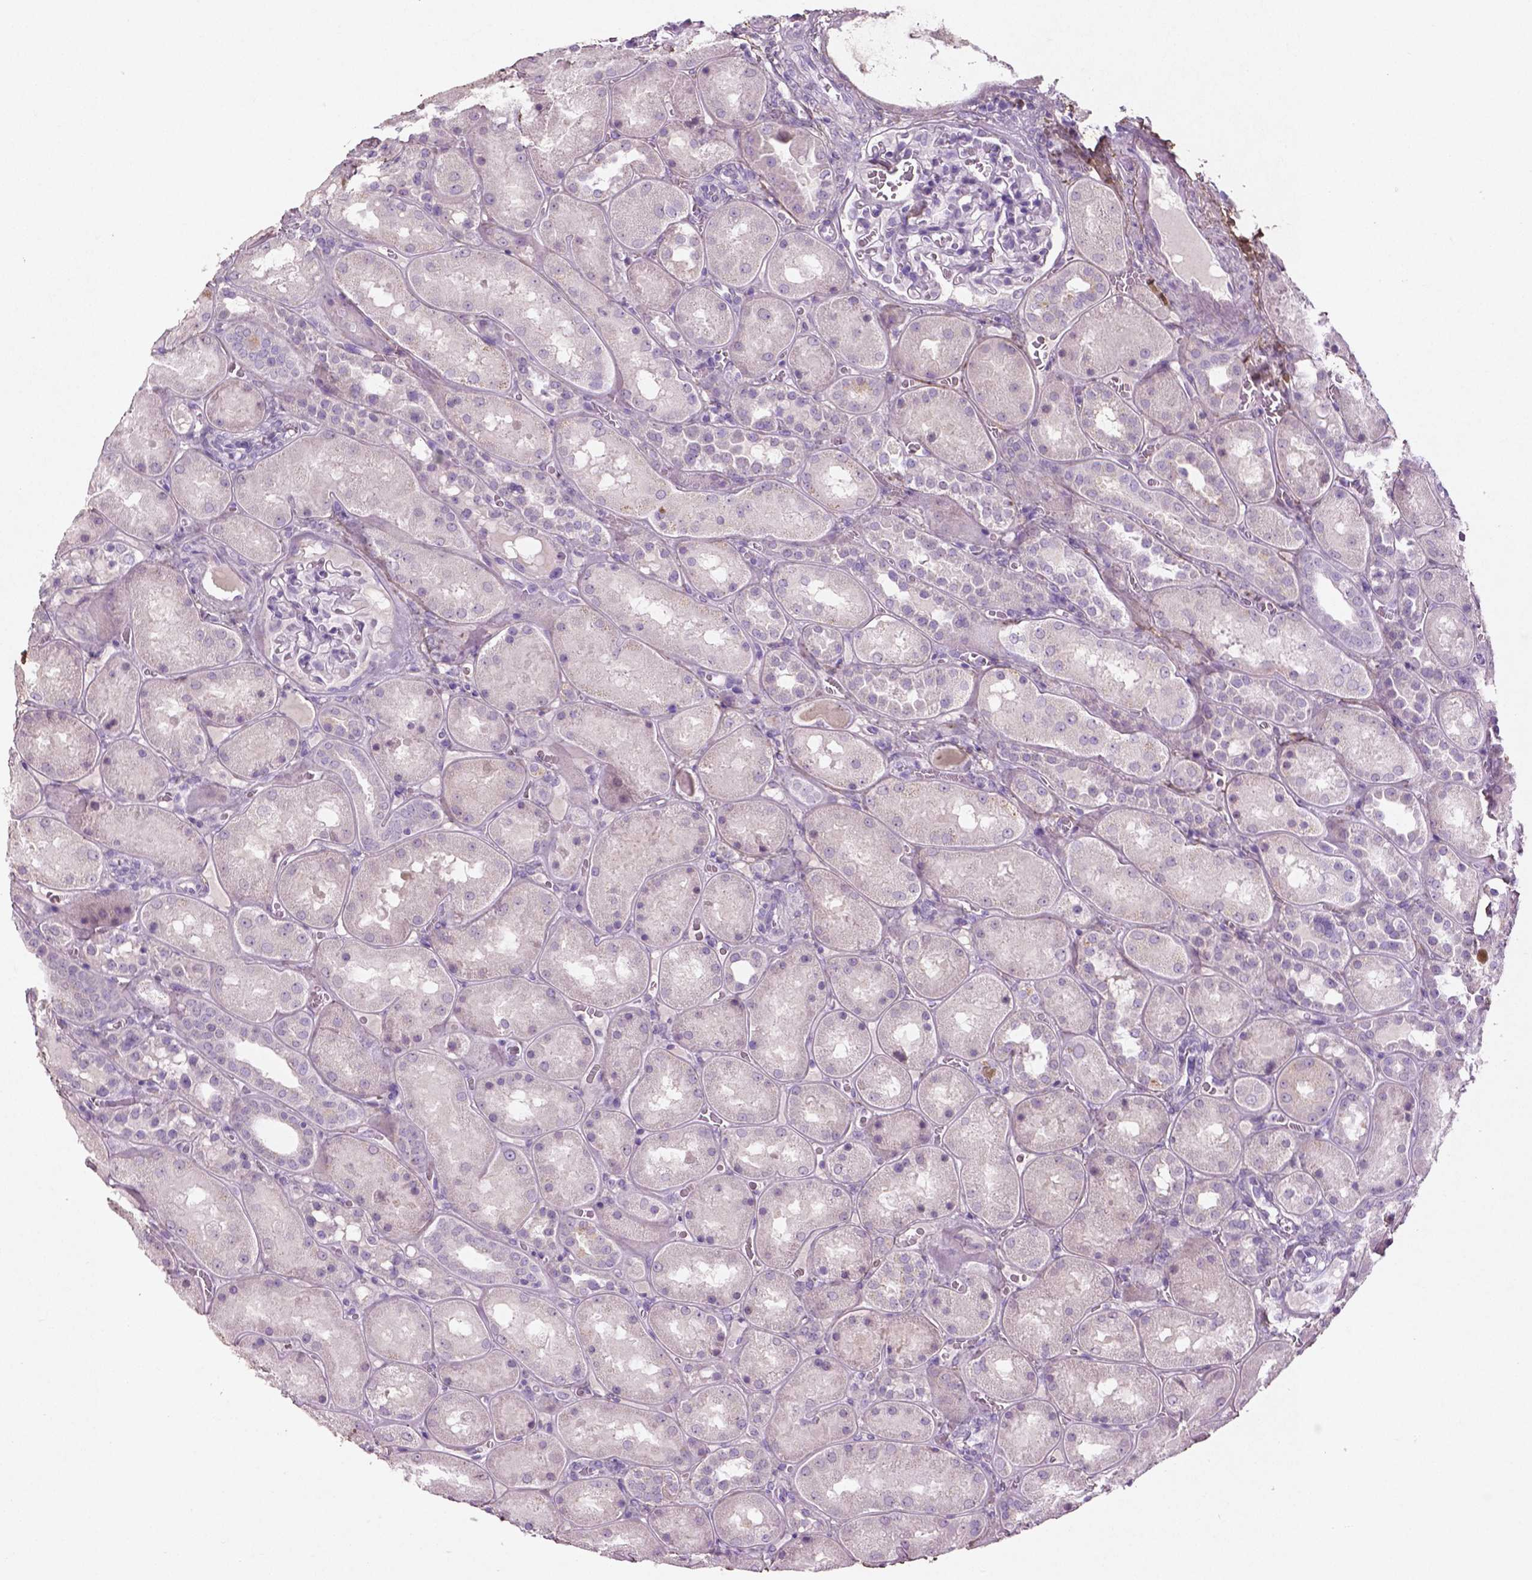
{"staining": {"intensity": "negative", "quantity": "none", "location": "none"}, "tissue": "kidney", "cell_type": "Cells in glomeruli", "image_type": "normal", "snomed": [{"axis": "morphology", "description": "Normal tissue, NOS"}, {"axis": "topography", "description": "Kidney"}], "caption": "The immunohistochemistry (IHC) micrograph has no significant staining in cells in glomeruli of kidney. Brightfield microscopy of immunohistochemistry stained with DAB (3,3'-diaminobenzidine) (brown) and hematoxylin (blue), captured at high magnification.", "gene": "DLG2", "patient": {"sex": "male", "age": 73}}